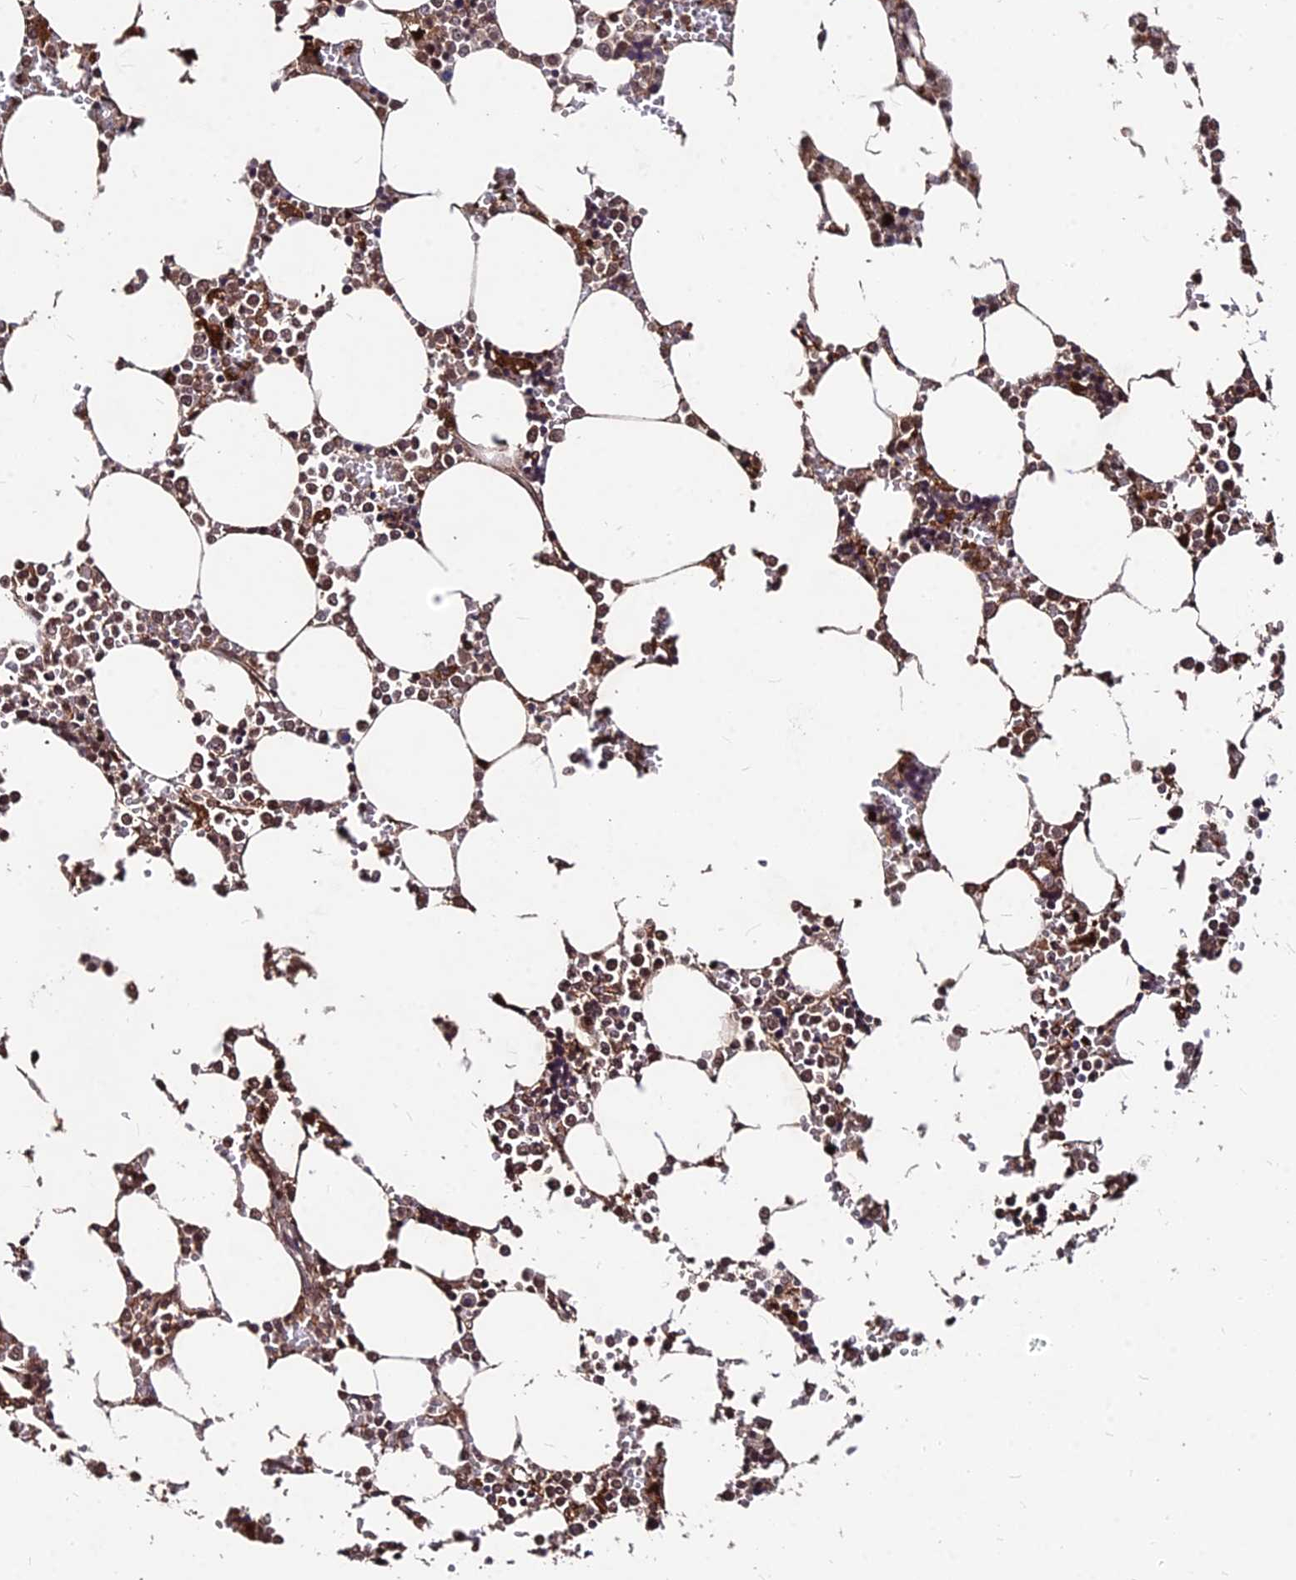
{"staining": {"intensity": "moderate", "quantity": "25%-75%", "location": "cytoplasmic/membranous"}, "tissue": "bone marrow", "cell_type": "Hematopoietic cells", "image_type": "normal", "snomed": [{"axis": "morphology", "description": "Normal tissue, NOS"}, {"axis": "topography", "description": "Bone marrow"}], "caption": "Hematopoietic cells demonstrate moderate cytoplasmic/membranous staining in approximately 25%-75% of cells in unremarkable bone marrow. (Stains: DAB in brown, nuclei in blue, Microscopy: brightfield microscopy at high magnification).", "gene": "ZBED4", "patient": {"sex": "male", "age": 64}}